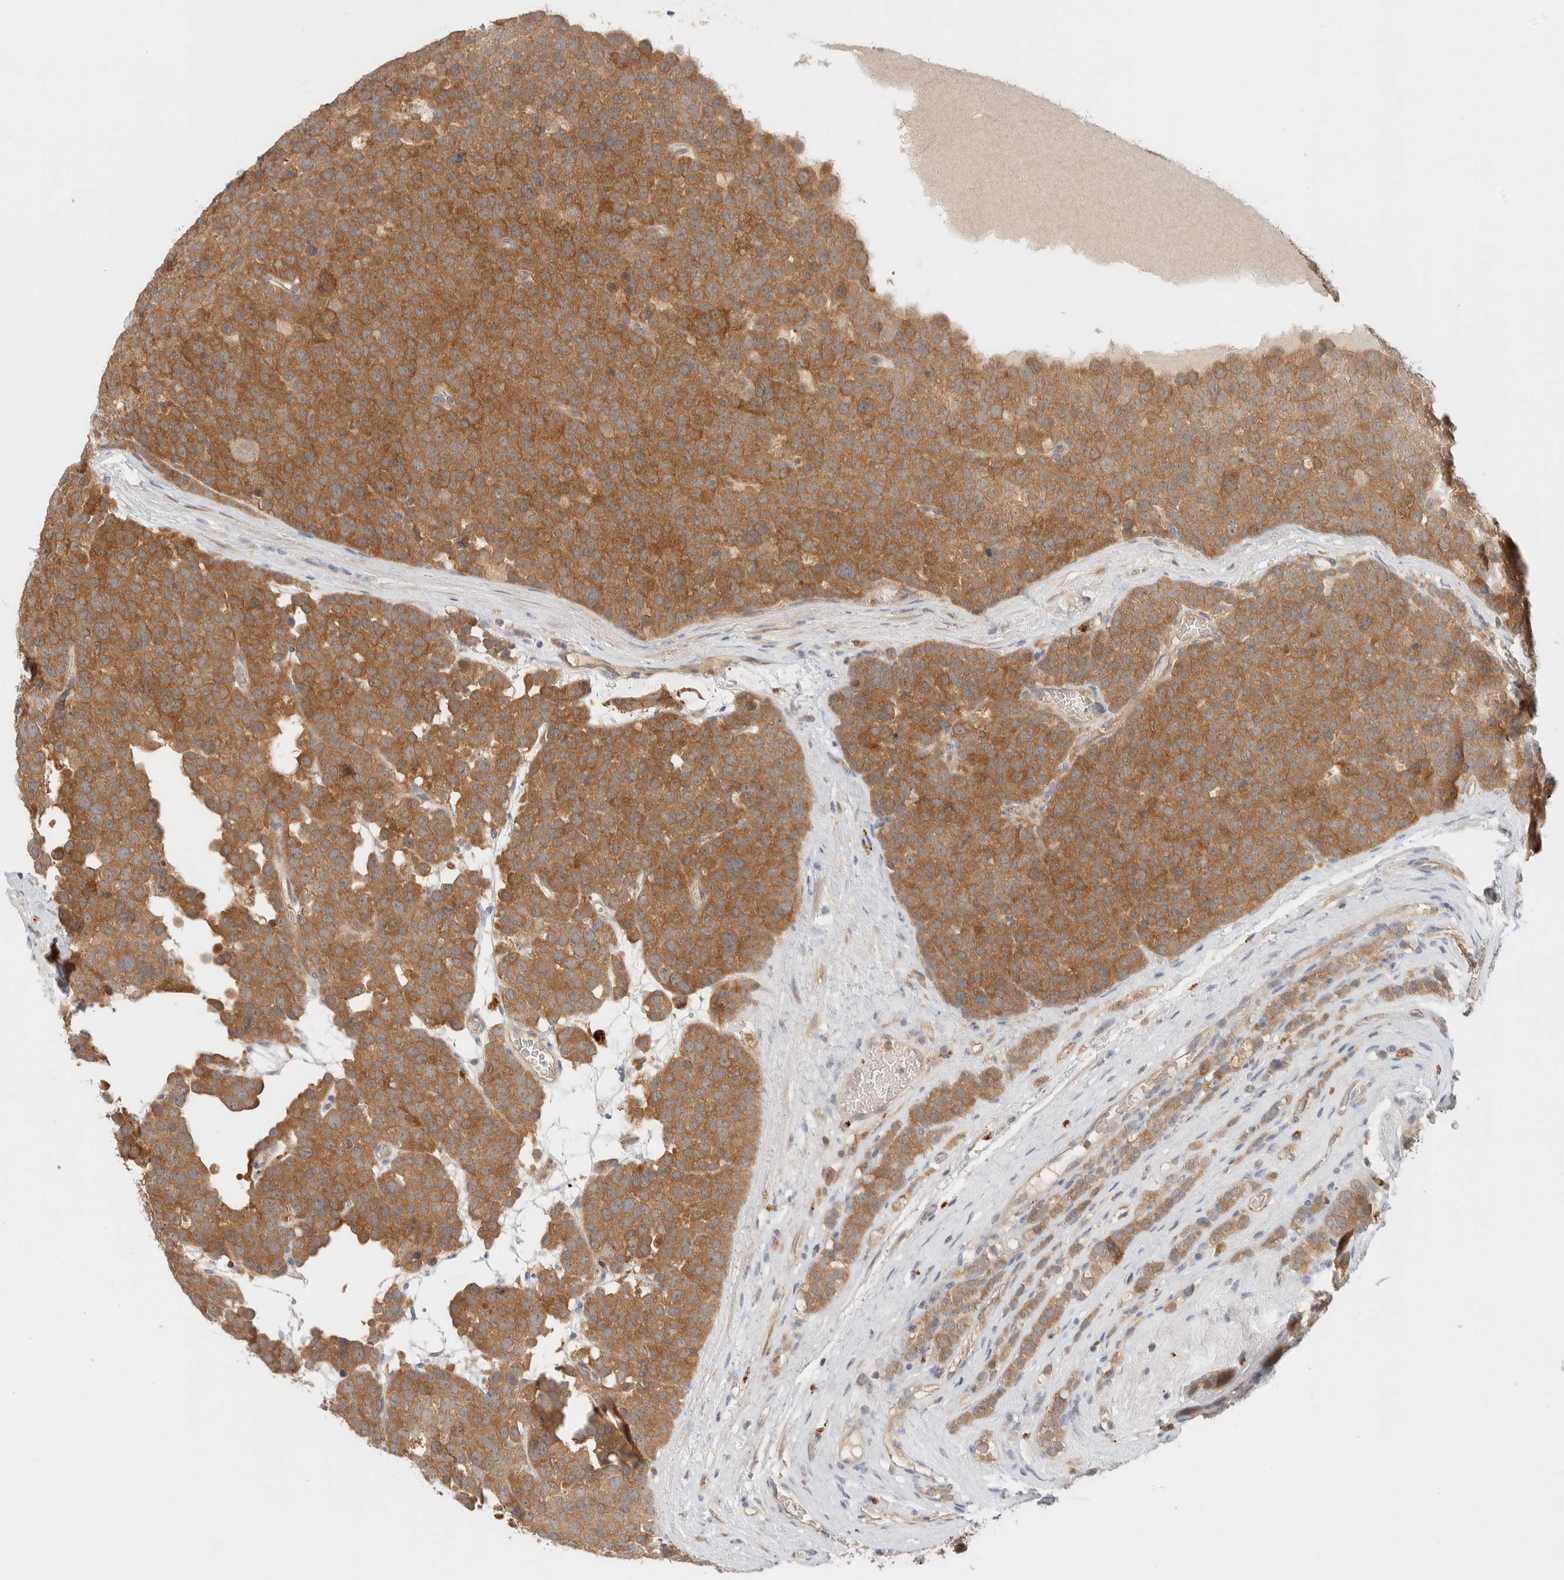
{"staining": {"intensity": "moderate", "quantity": ">75%", "location": "cytoplasmic/membranous"}, "tissue": "testis cancer", "cell_type": "Tumor cells", "image_type": "cancer", "snomed": [{"axis": "morphology", "description": "Seminoma, NOS"}, {"axis": "topography", "description": "Testis"}], "caption": "Immunohistochemical staining of human testis seminoma demonstrates moderate cytoplasmic/membranous protein positivity in about >75% of tumor cells.", "gene": "GCLM", "patient": {"sex": "male", "age": 71}}